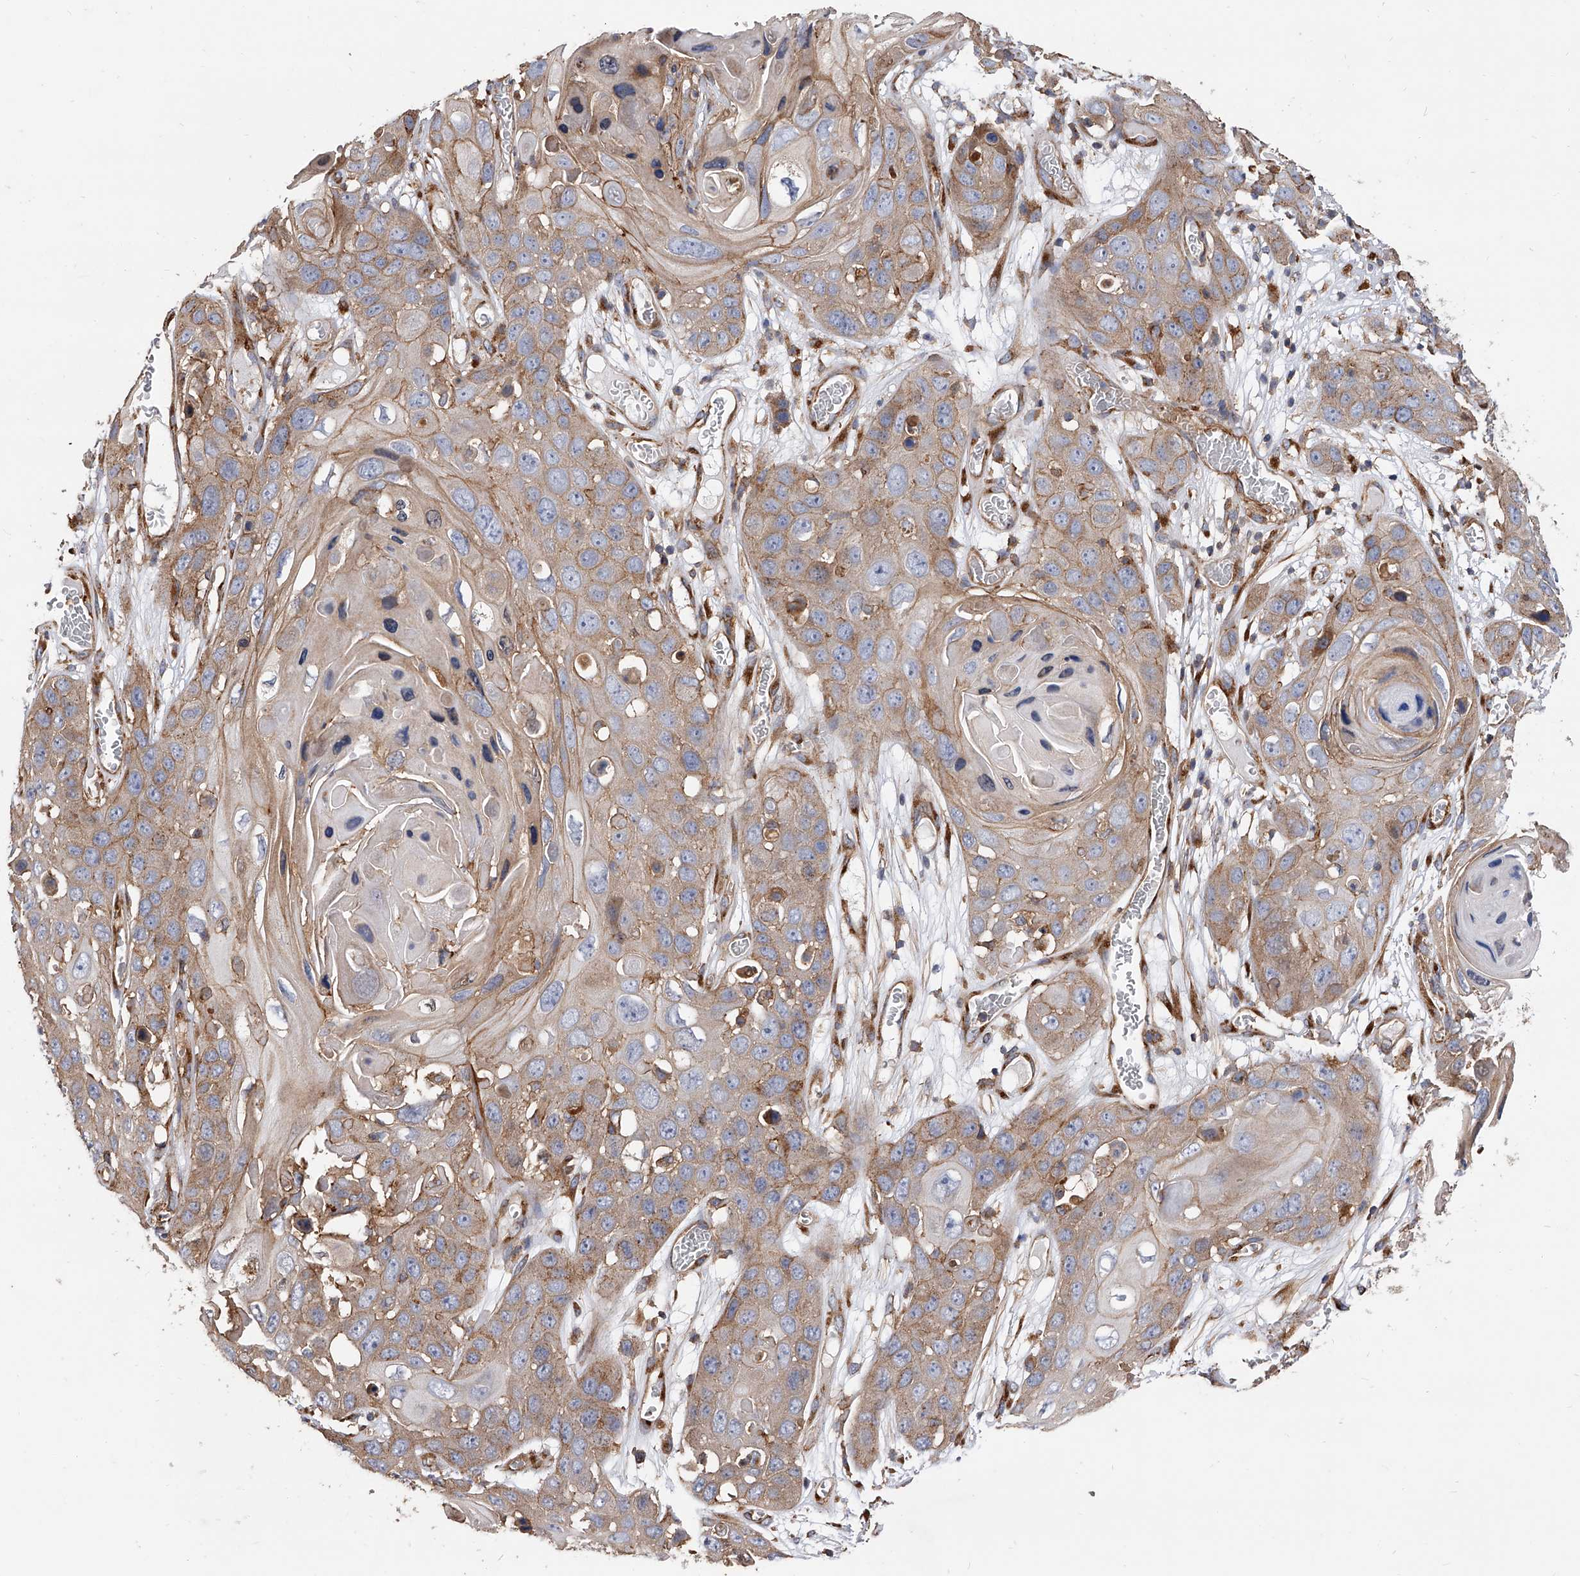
{"staining": {"intensity": "weak", "quantity": ">75%", "location": "cytoplasmic/membranous"}, "tissue": "skin cancer", "cell_type": "Tumor cells", "image_type": "cancer", "snomed": [{"axis": "morphology", "description": "Squamous cell carcinoma, NOS"}, {"axis": "topography", "description": "Skin"}], "caption": "Skin cancer stained with DAB immunohistochemistry (IHC) demonstrates low levels of weak cytoplasmic/membranous staining in approximately >75% of tumor cells.", "gene": "PISD", "patient": {"sex": "male", "age": 55}}